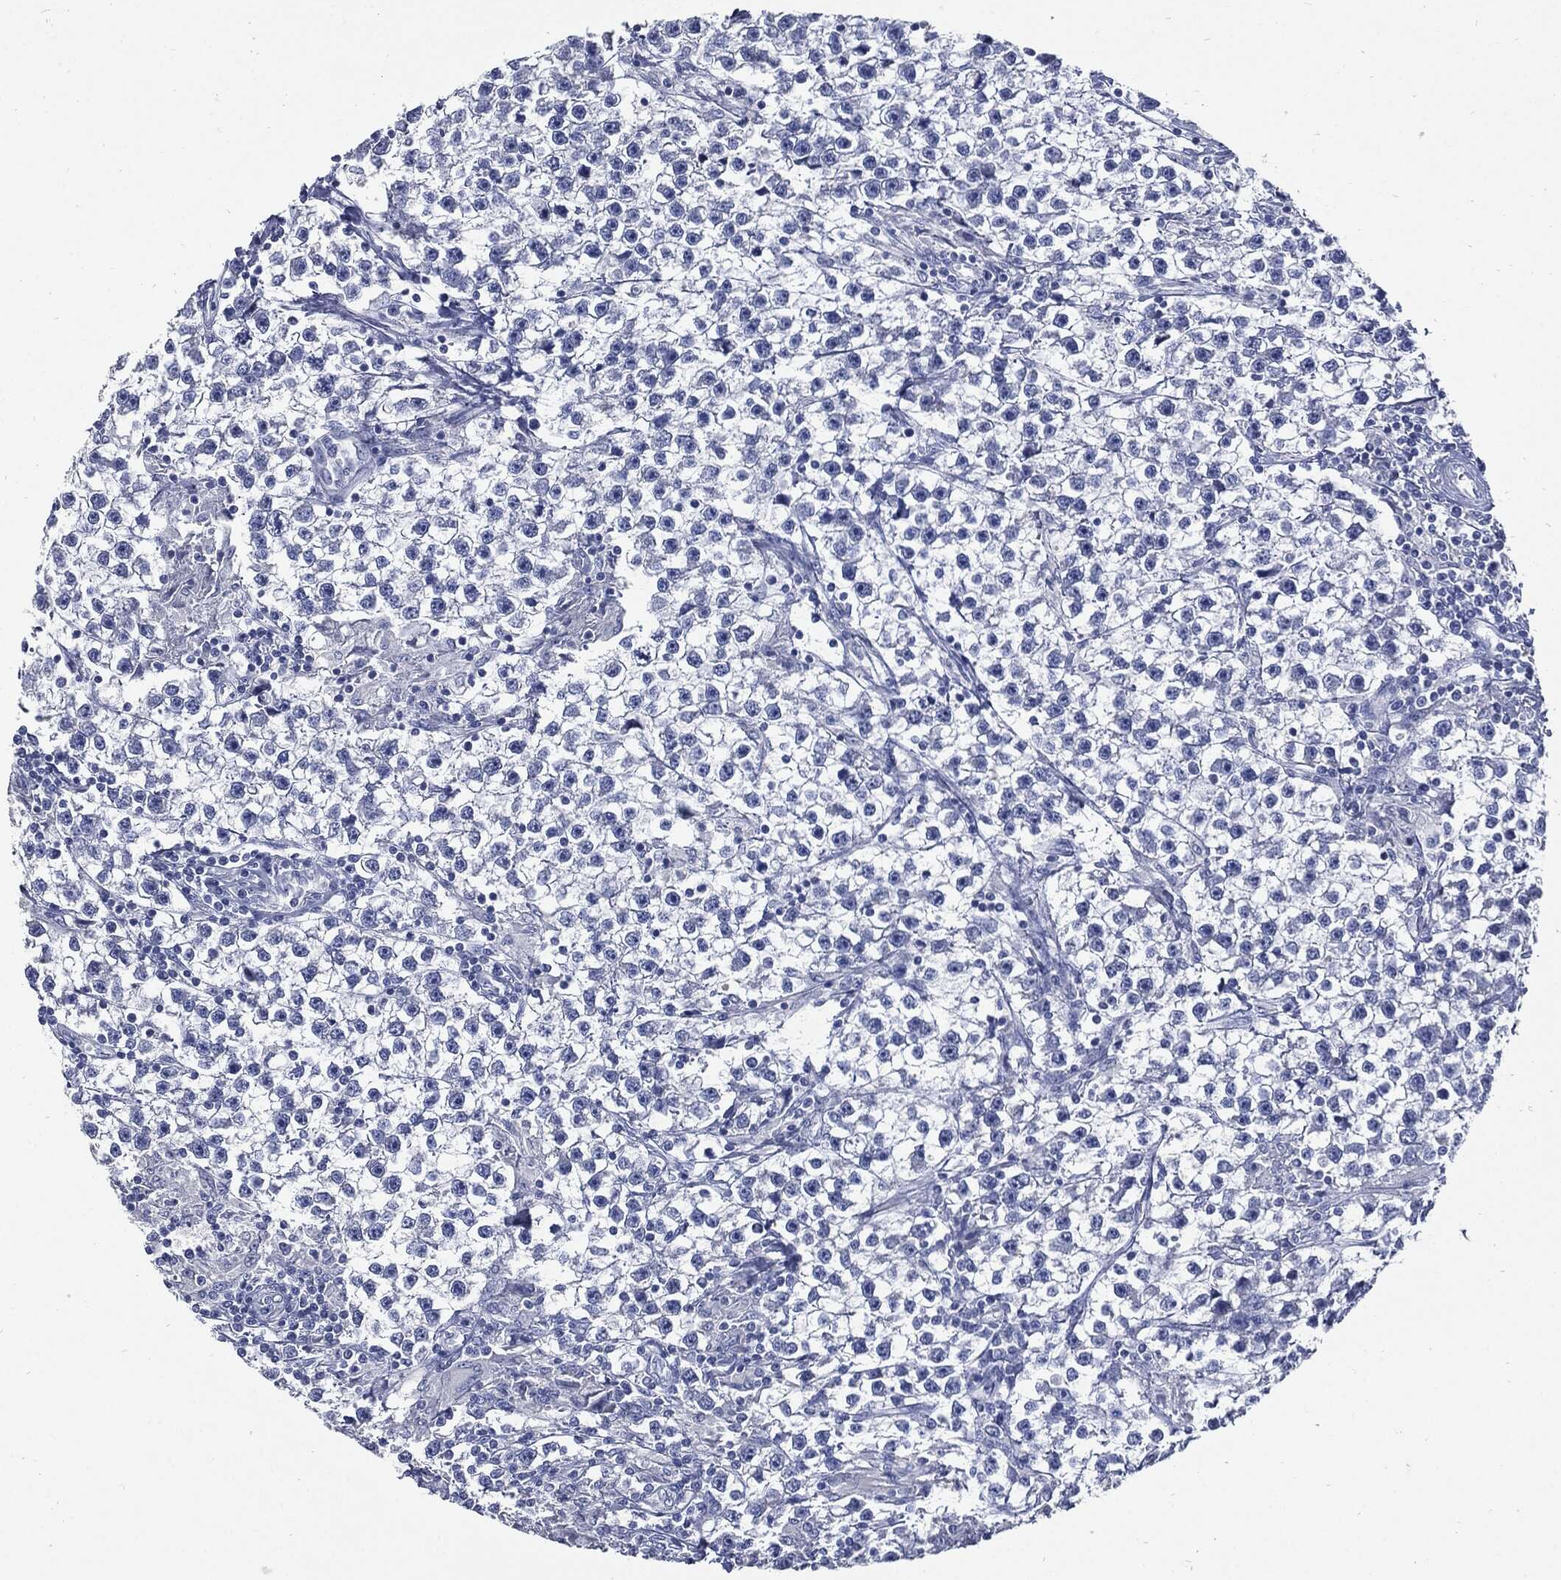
{"staining": {"intensity": "negative", "quantity": "none", "location": "none"}, "tissue": "testis cancer", "cell_type": "Tumor cells", "image_type": "cancer", "snomed": [{"axis": "morphology", "description": "Seminoma, NOS"}, {"axis": "topography", "description": "Testis"}], "caption": "Testis cancer was stained to show a protein in brown. There is no significant expression in tumor cells. (DAB immunohistochemistry with hematoxylin counter stain).", "gene": "CPE", "patient": {"sex": "male", "age": 59}}